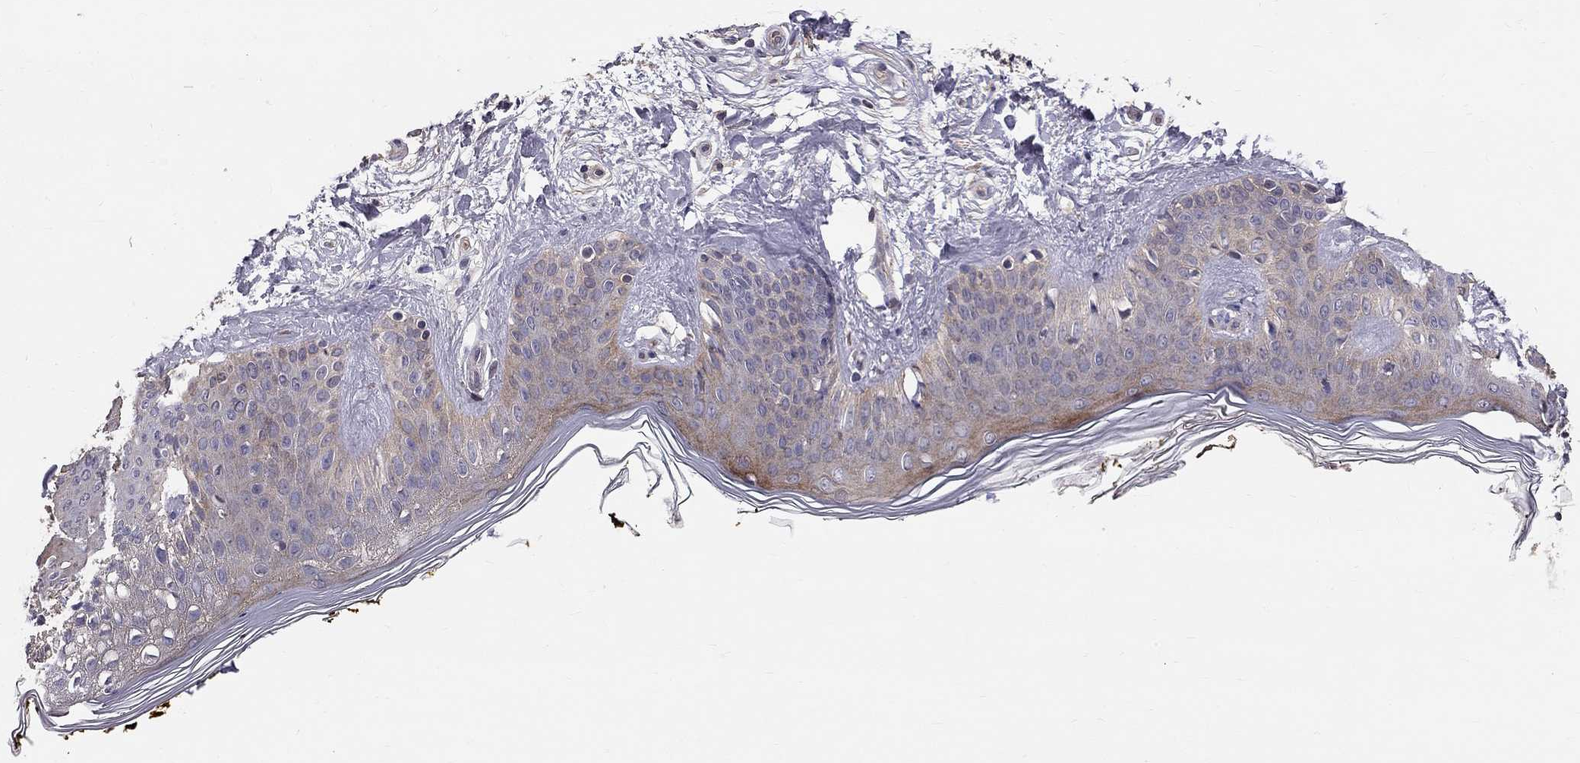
{"staining": {"intensity": "negative", "quantity": "none", "location": "none"}, "tissue": "skin", "cell_type": "Fibroblasts", "image_type": "normal", "snomed": [{"axis": "morphology", "description": "Normal tissue, NOS"}, {"axis": "topography", "description": "Skin"}], "caption": "A high-resolution image shows immunohistochemistry (IHC) staining of unremarkable skin, which demonstrates no significant staining in fibroblasts.", "gene": "GJB4", "patient": {"sex": "female", "age": 34}}